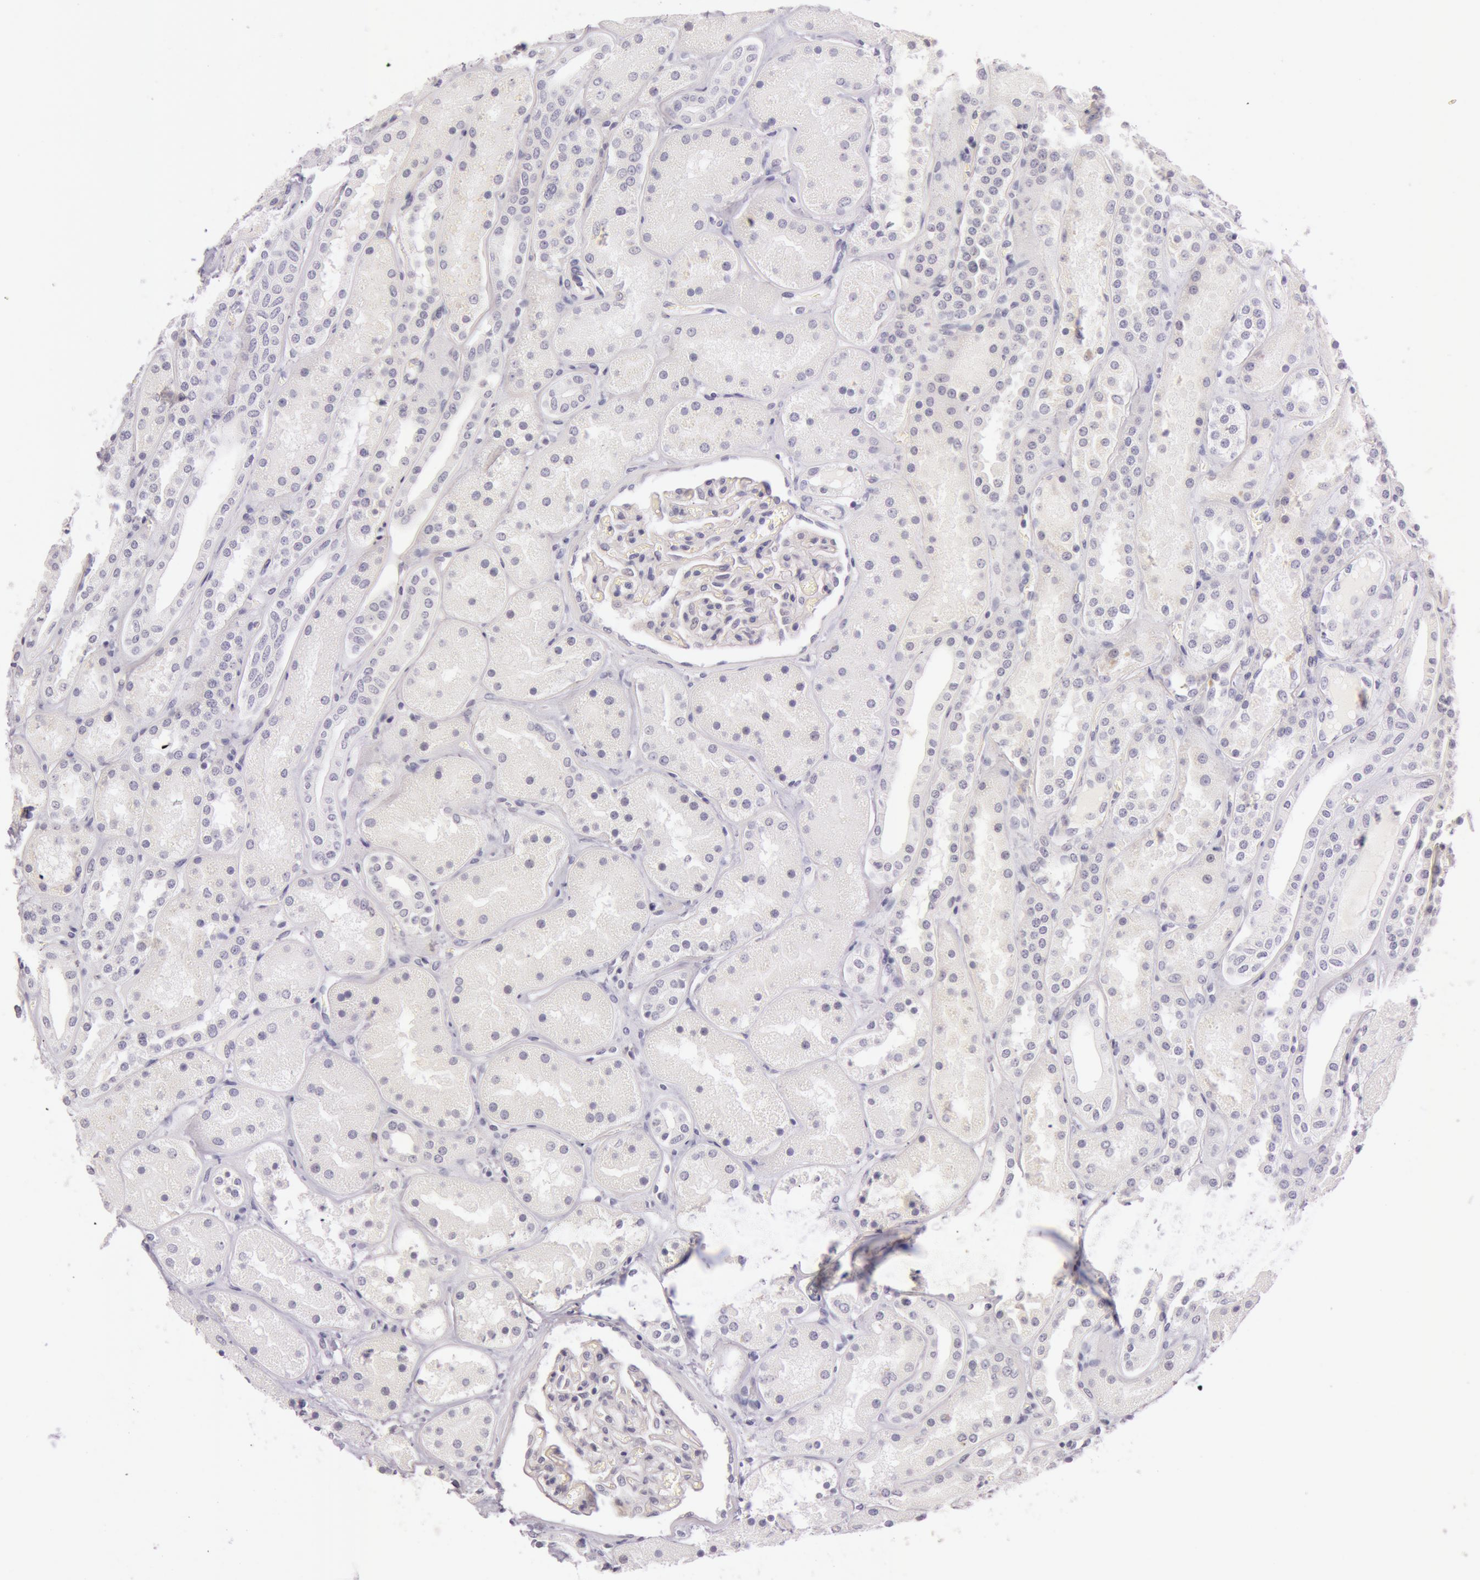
{"staining": {"intensity": "negative", "quantity": "none", "location": "none"}, "tissue": "kidney", "cell_type": "Cells in glomeruli", "image_type": "normal", "snomed": [{"axis": "morphology", "description": "Normal tissue, NOS"}, {"axis": "topography", "description": "Kidney"}], "caption": "The photomicrograph reveals no significant staining in cells in glomeruli of kidney. The staining was performed using DAB to visualize the protein expression in brown, while the nuclei were stained in blue with hematoxylin (Magnification: 20x).", "gene": "RBMY1A1", "patient": {"sex": "male", "age": 28}}